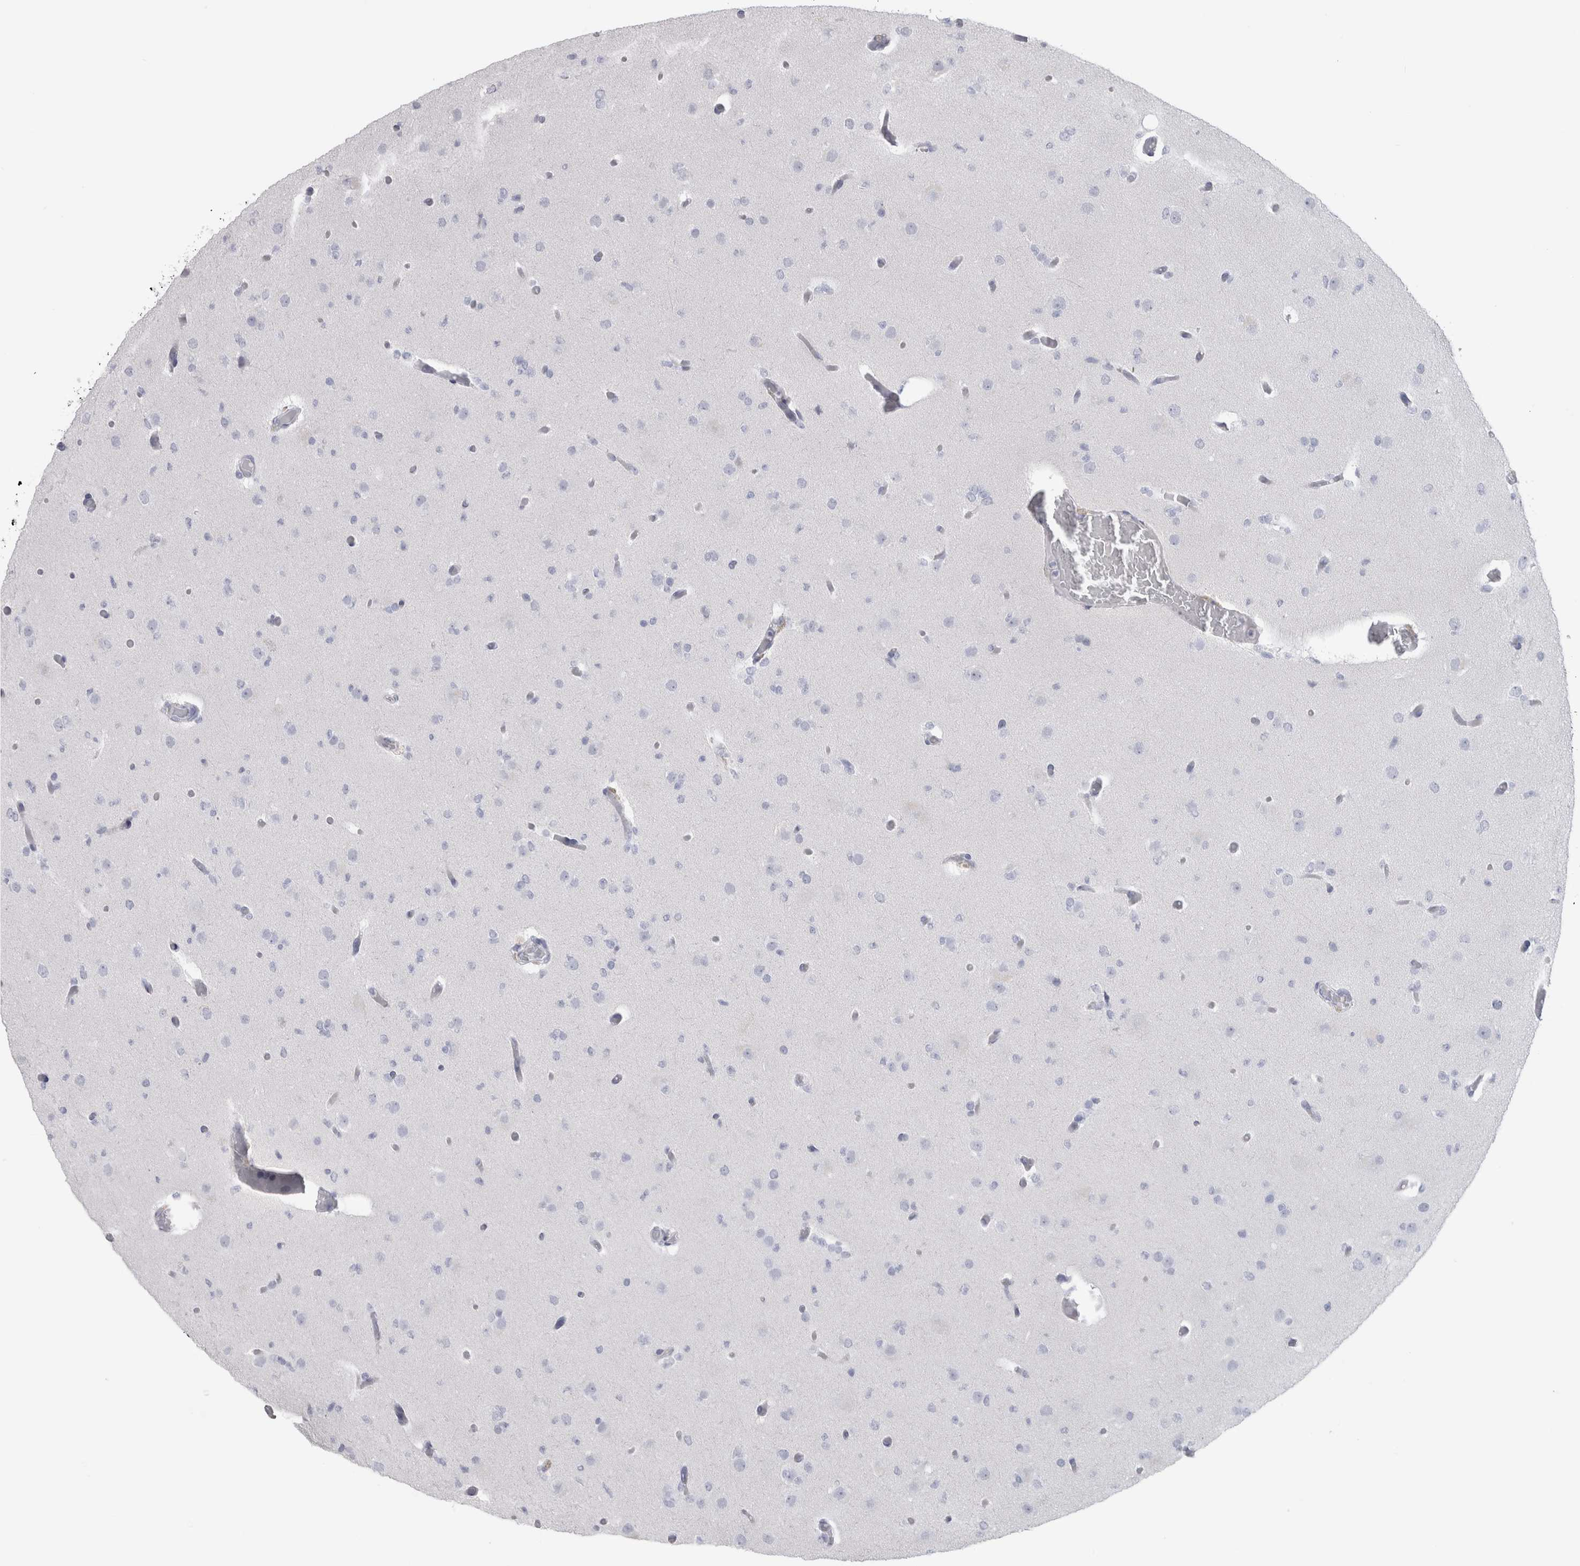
{"staining": {"intensity": "negative", "quantity": "none", "location": "none"}, "tissue": "glioma", "cell_type": "Tumor cells", "image_type": "cancer", "snomed": [{"axis": "morphology", "description": "Glioma, malignant, Low grade"}, {"axis": "topography", "description": "Brain"}], "caption": "There is no significant staining in tumor cells of malignant glioma (low-grade).", "gene": "PTH", "patient": {"sex": "female", "age": 22}}